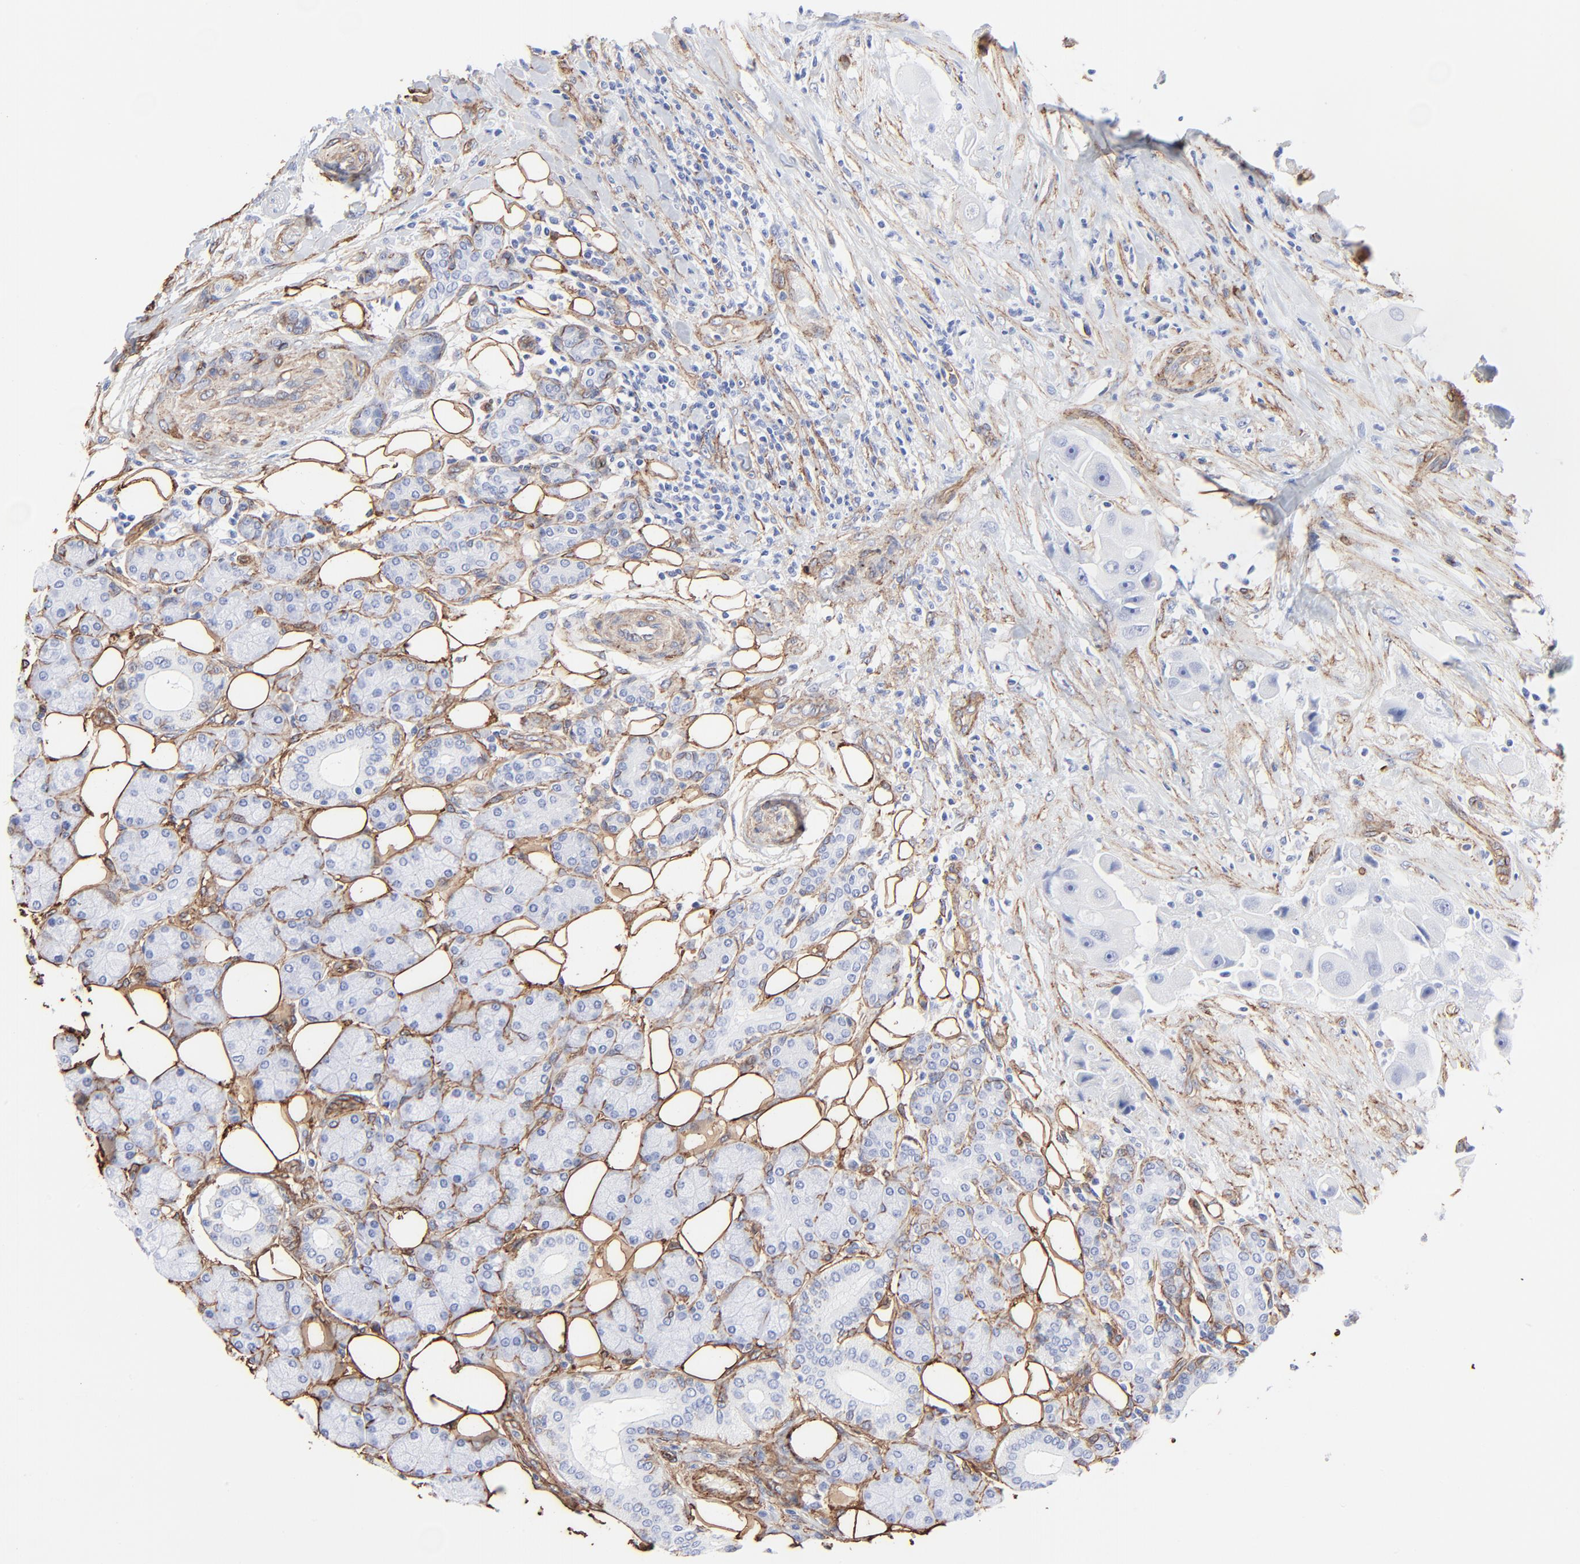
{"staining": {"intensity": "negative", "quantity": "none", "location": "none"}, "tissue": "head and neck cancer", "cell_type": "Tumor cells", "image_type": "cancer", "snomed": [{"axis": "morphology", "description": "Normal tissue, NOS"}, {"axis": "morphology", "description": "Adenocarcinoma, NOS"}, {"axis": "topography", "description": "Salivary gland"}, {"axis": "topography", "description": "Head-Neck"}], "caption": "The IHC histopathology image has no significant positivity in tumor cells of head and neck cancer (adenocarcinoma) tissue.", "gene": "CAV1", "patient": {"sex": "male", "age": 80}}